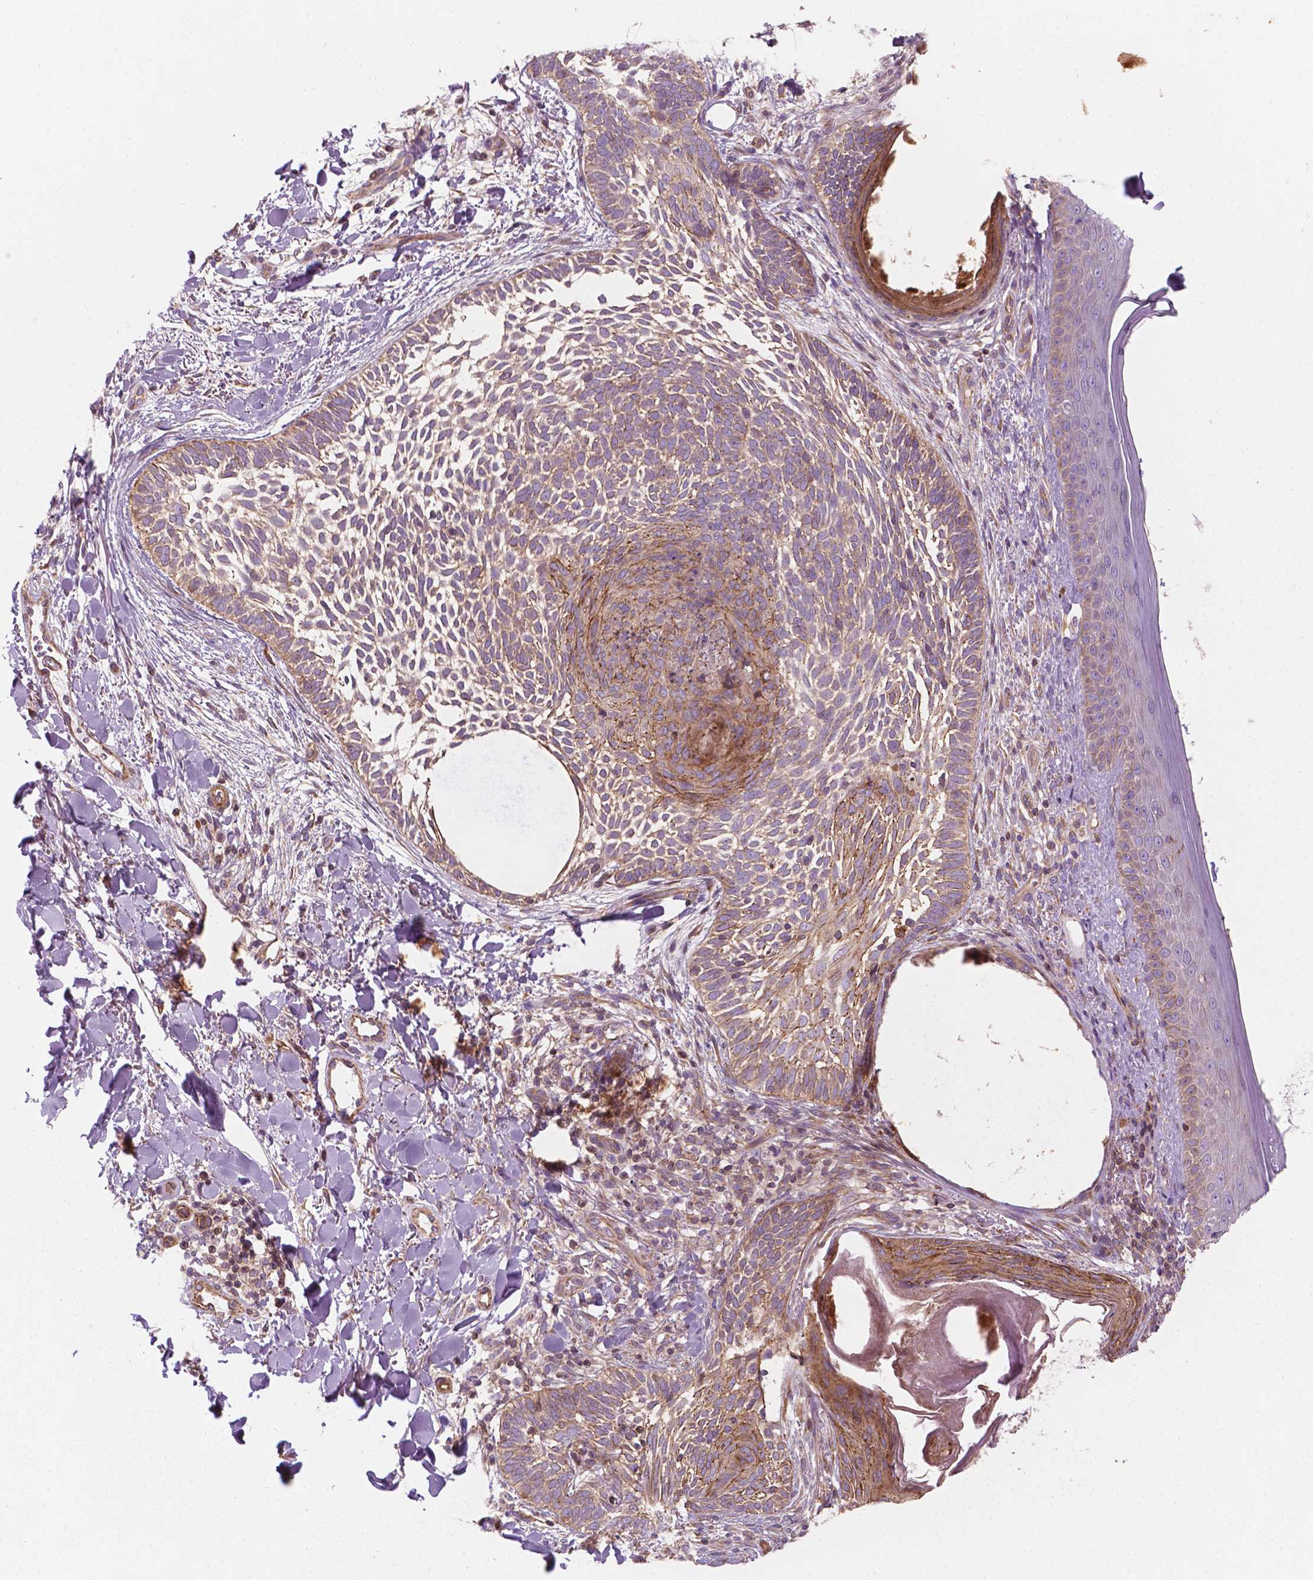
{"staining": {"intensity": "moderate", "quantity": "<25%", "location": "cytoplasmic/membranous"}, "tissue": "skin cancer", "cell_type": "Tumor cells", "image_type": "cancer", "snomed": [{"axis": "morphology", "description": "Normal tissue, NOS"}, {"axis": "morphology", "description": "Basal cell carcinoma"}, {"axis": "topography", "description": "Skin"}], "caption": "Protein expression analysis of human skin cancer (basal cell carcinoma) reveals moderate cytoplasmic/membranous expression in about <25% of tumor cells. The staining was performed using DAB to visualize the protein expression in brown, while the nuclei were stained in blue with hematoxylin (Magnification: 20x).", "gene": "SURF4", "patient": {"sex": "male", "age": 46}}